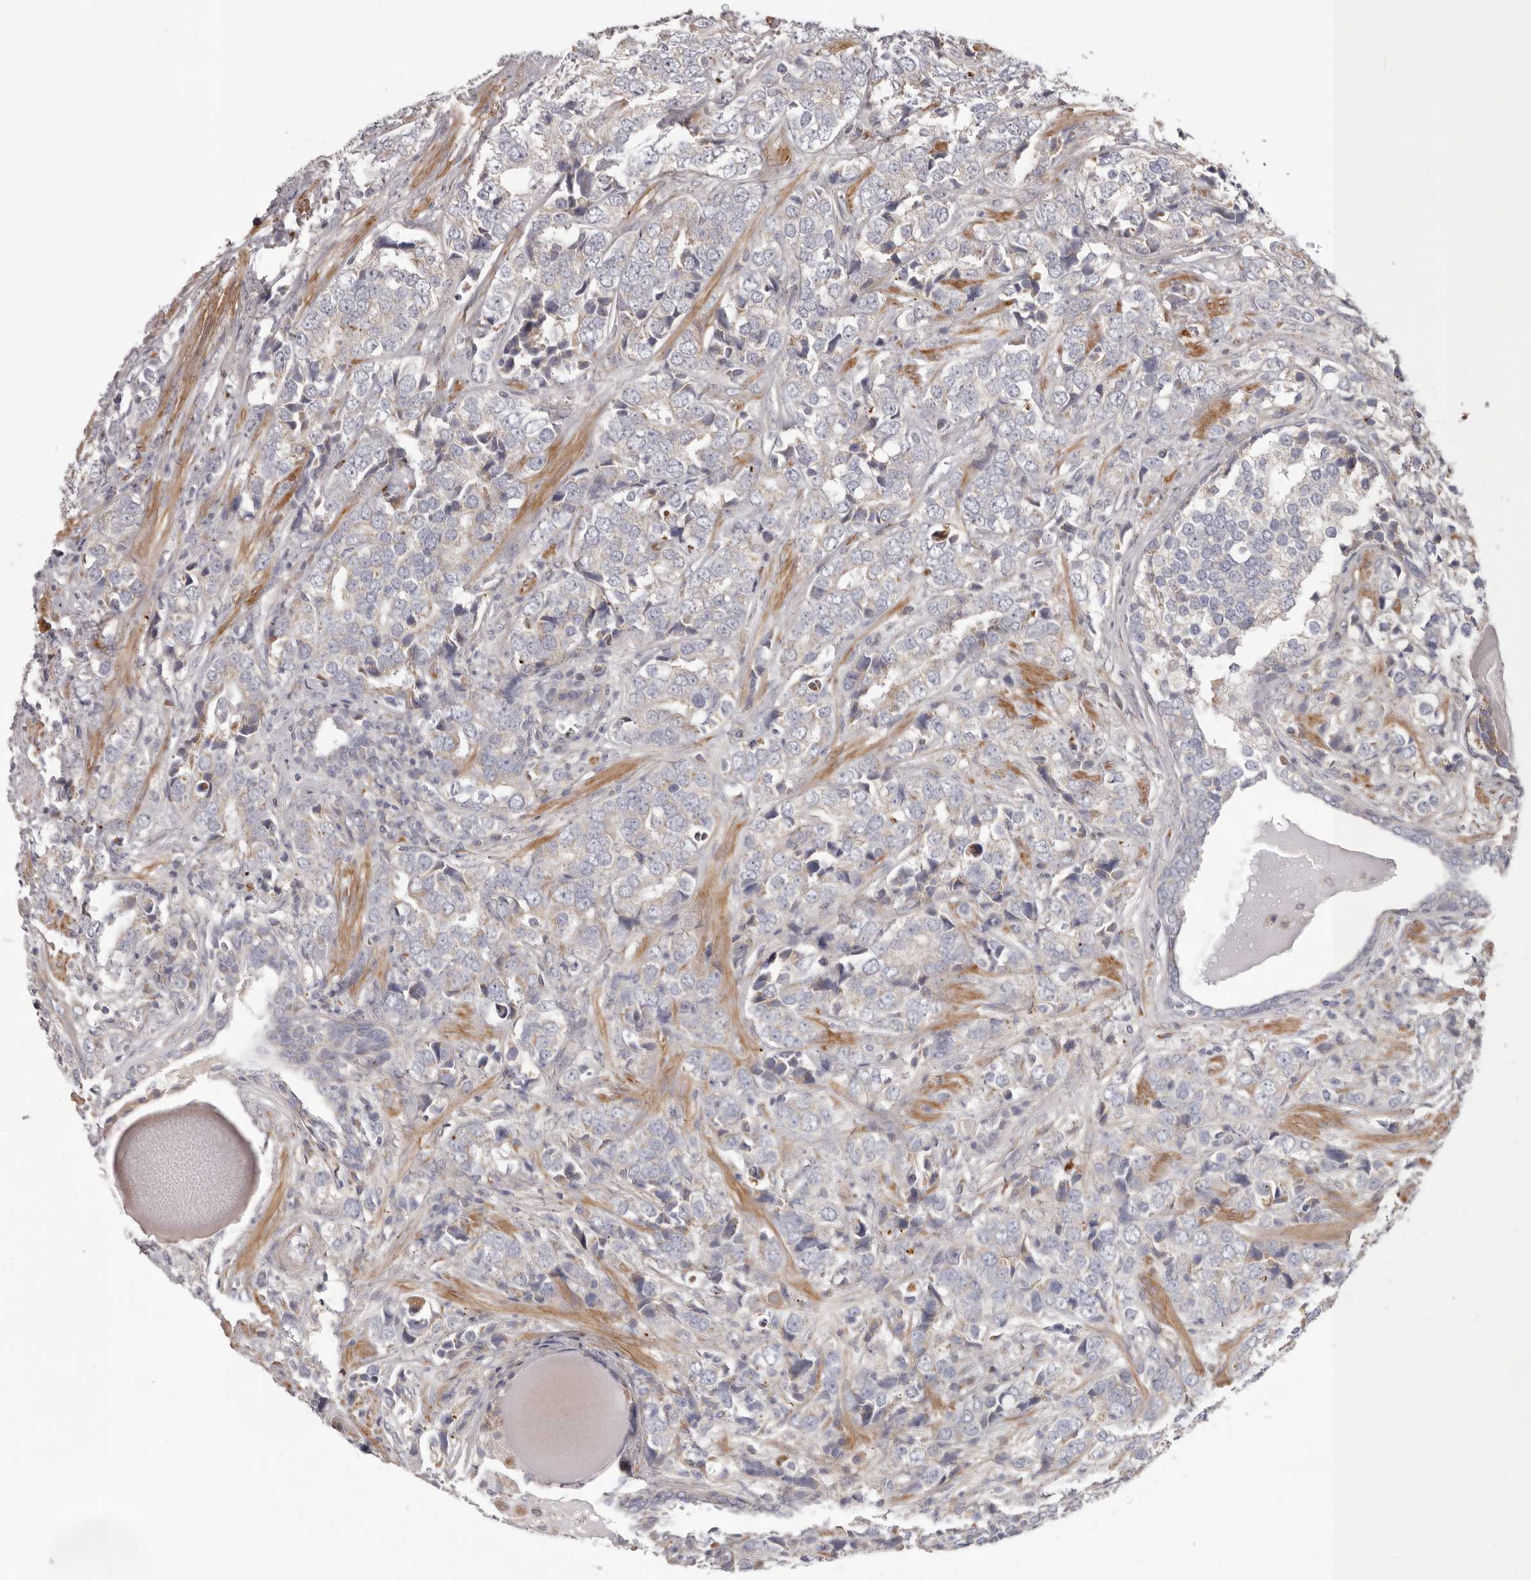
{"staining": {"intensity": "negative", "quantity": "none", "location": "none"}, "tissue": "prostate cancer", "cell_type": "Tumor cells", "image_type": "cancer", "snomed": [{"axis": "morphology", "description": "Adenocarcinoma, High grade"}, {"axis": "topography", "description": "Prostate"}], "caption": "The immunohistochemistry micrograph has no significant positivity in tumor cells of high-grade adenocarcinoma (prostate) tissue.", "gene": "MRPS10", "patient": {"sex": "male", "age": 71}}